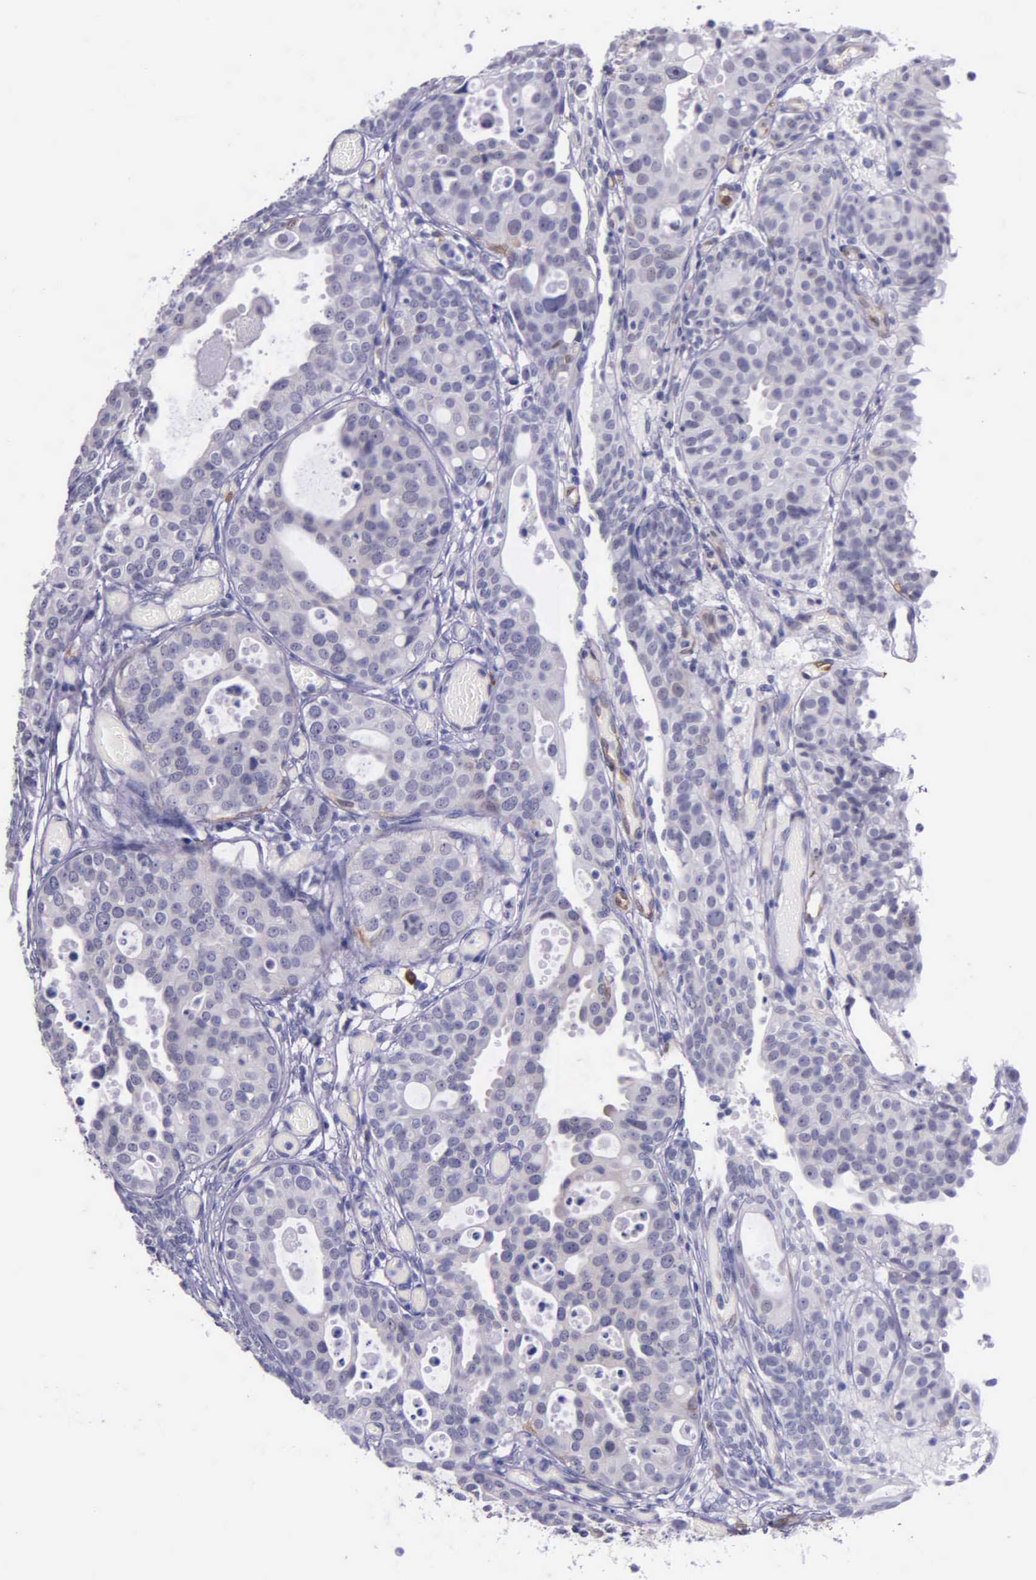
{"staining": {"intensity": "negative", "quantity": "none", "location": "none"}, "tissue": "urothelial cancer", "cell_type": "Tumor cells", "image_type": "cancer", "snomed": [{"axis": "morphology", "description": "Urothelial carcinoma, High grade"}, {"axis": "topography", "description": "Urinary bladder"}], "caption": "Immunohistochemistry (IHC) histopathology image of urothelial cancer stained for a protein (brown), which reveals no expression in tumor cells.", "gene": "AHNAK2", "patient": {"sex": "male", "age": 78}}